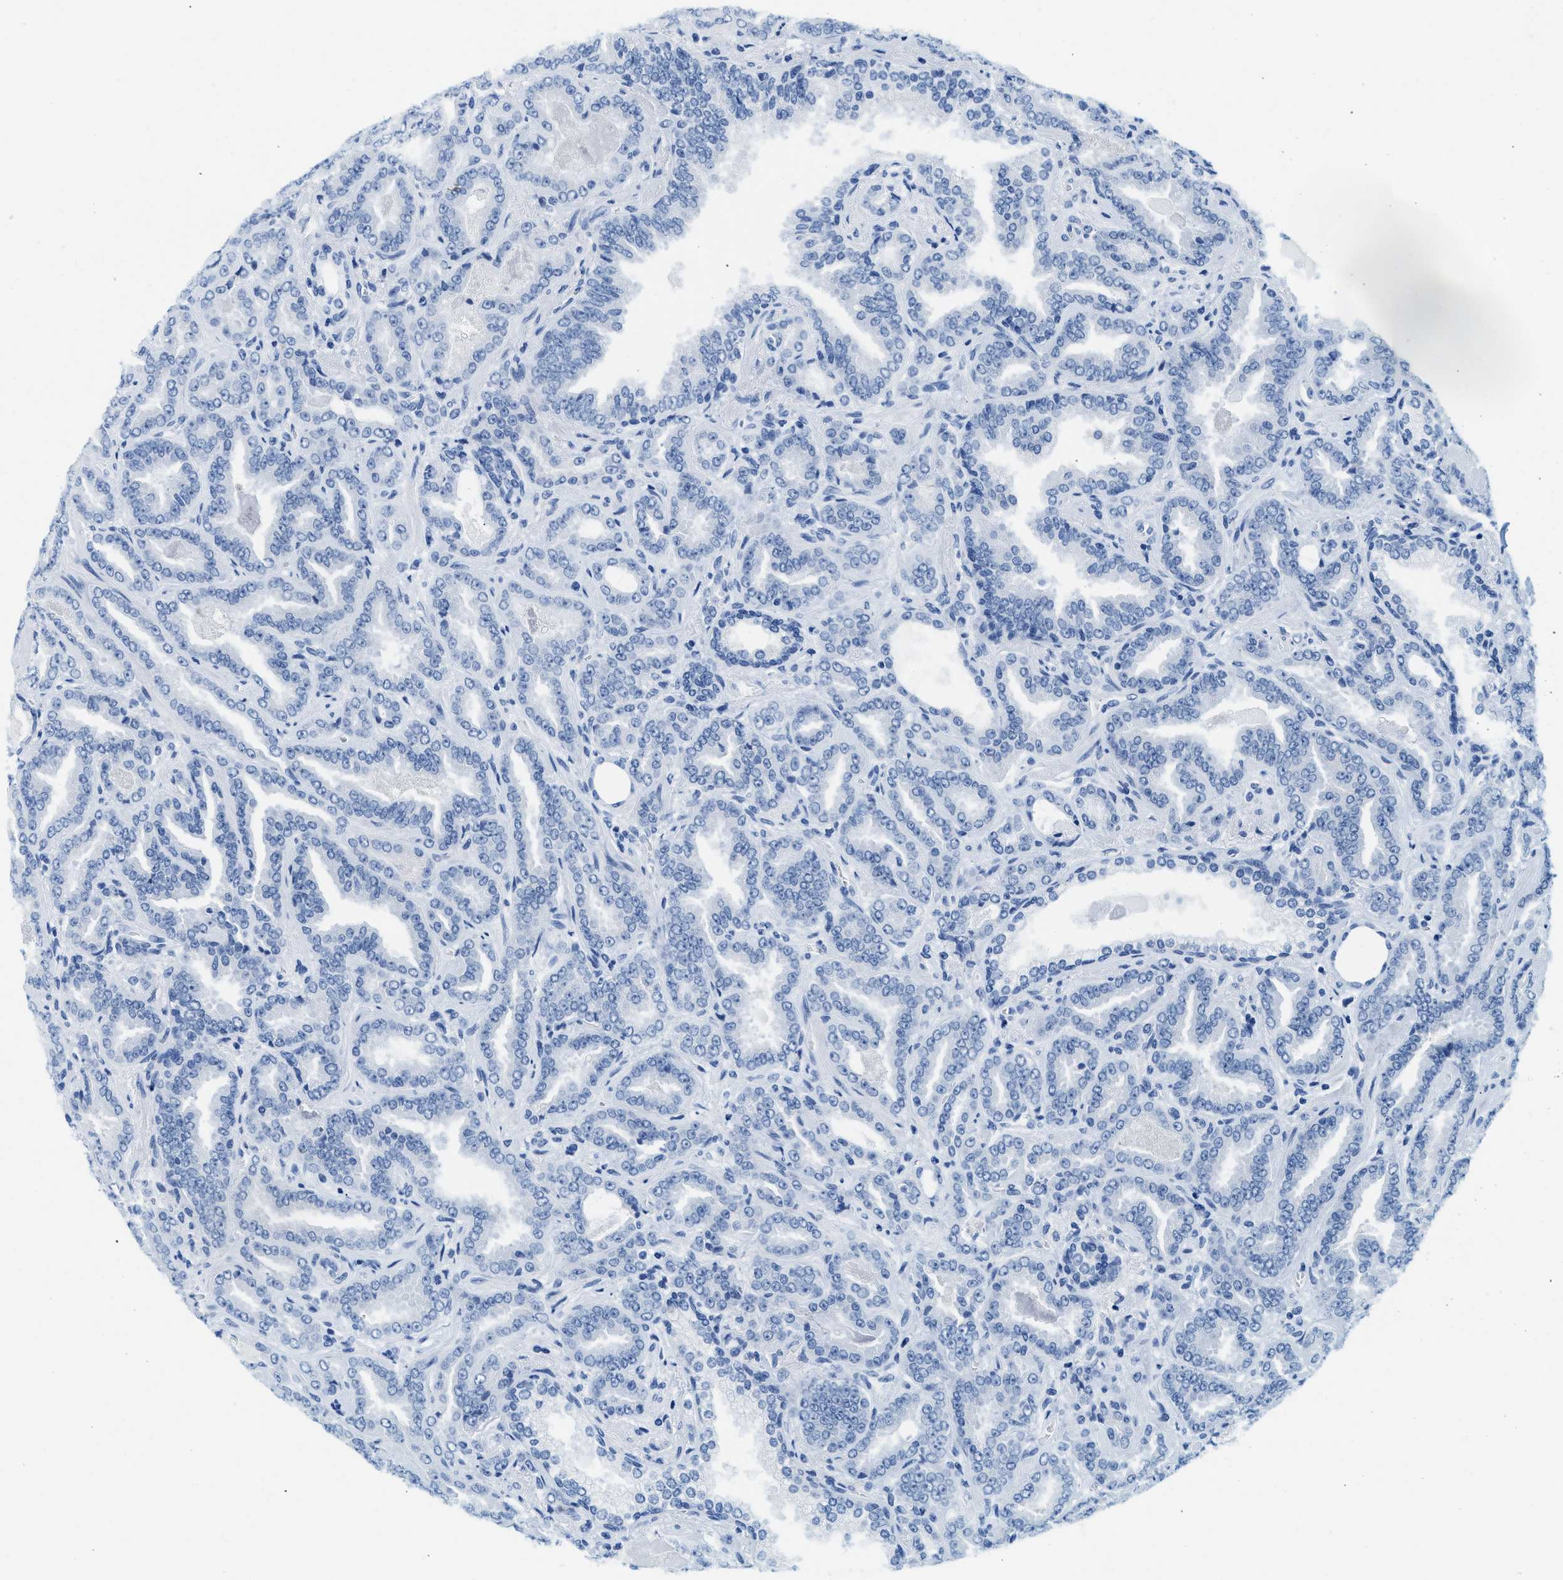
{"staining": {"intensity": "negative", "quantity": "none", "location": "none"}, "tissue": "prostate cancer", "cell_type": "Tumor cells", "image_type": "cancer", "snomed": [{"axis": "morphology", "description": "Adenocarcinoma, Low grade"}, {"axis": "topography", "description": "Prostate"}], "caption": "Immunohistochemical staining of prostate cancer reveals no significant positivity in tumor cells. (DAB (3,3'-diaminobenzidine) immunohistochemistry (IHC), high magnification).", "gene": "GSN", "patient": {"sex": "male", "age": 60}}